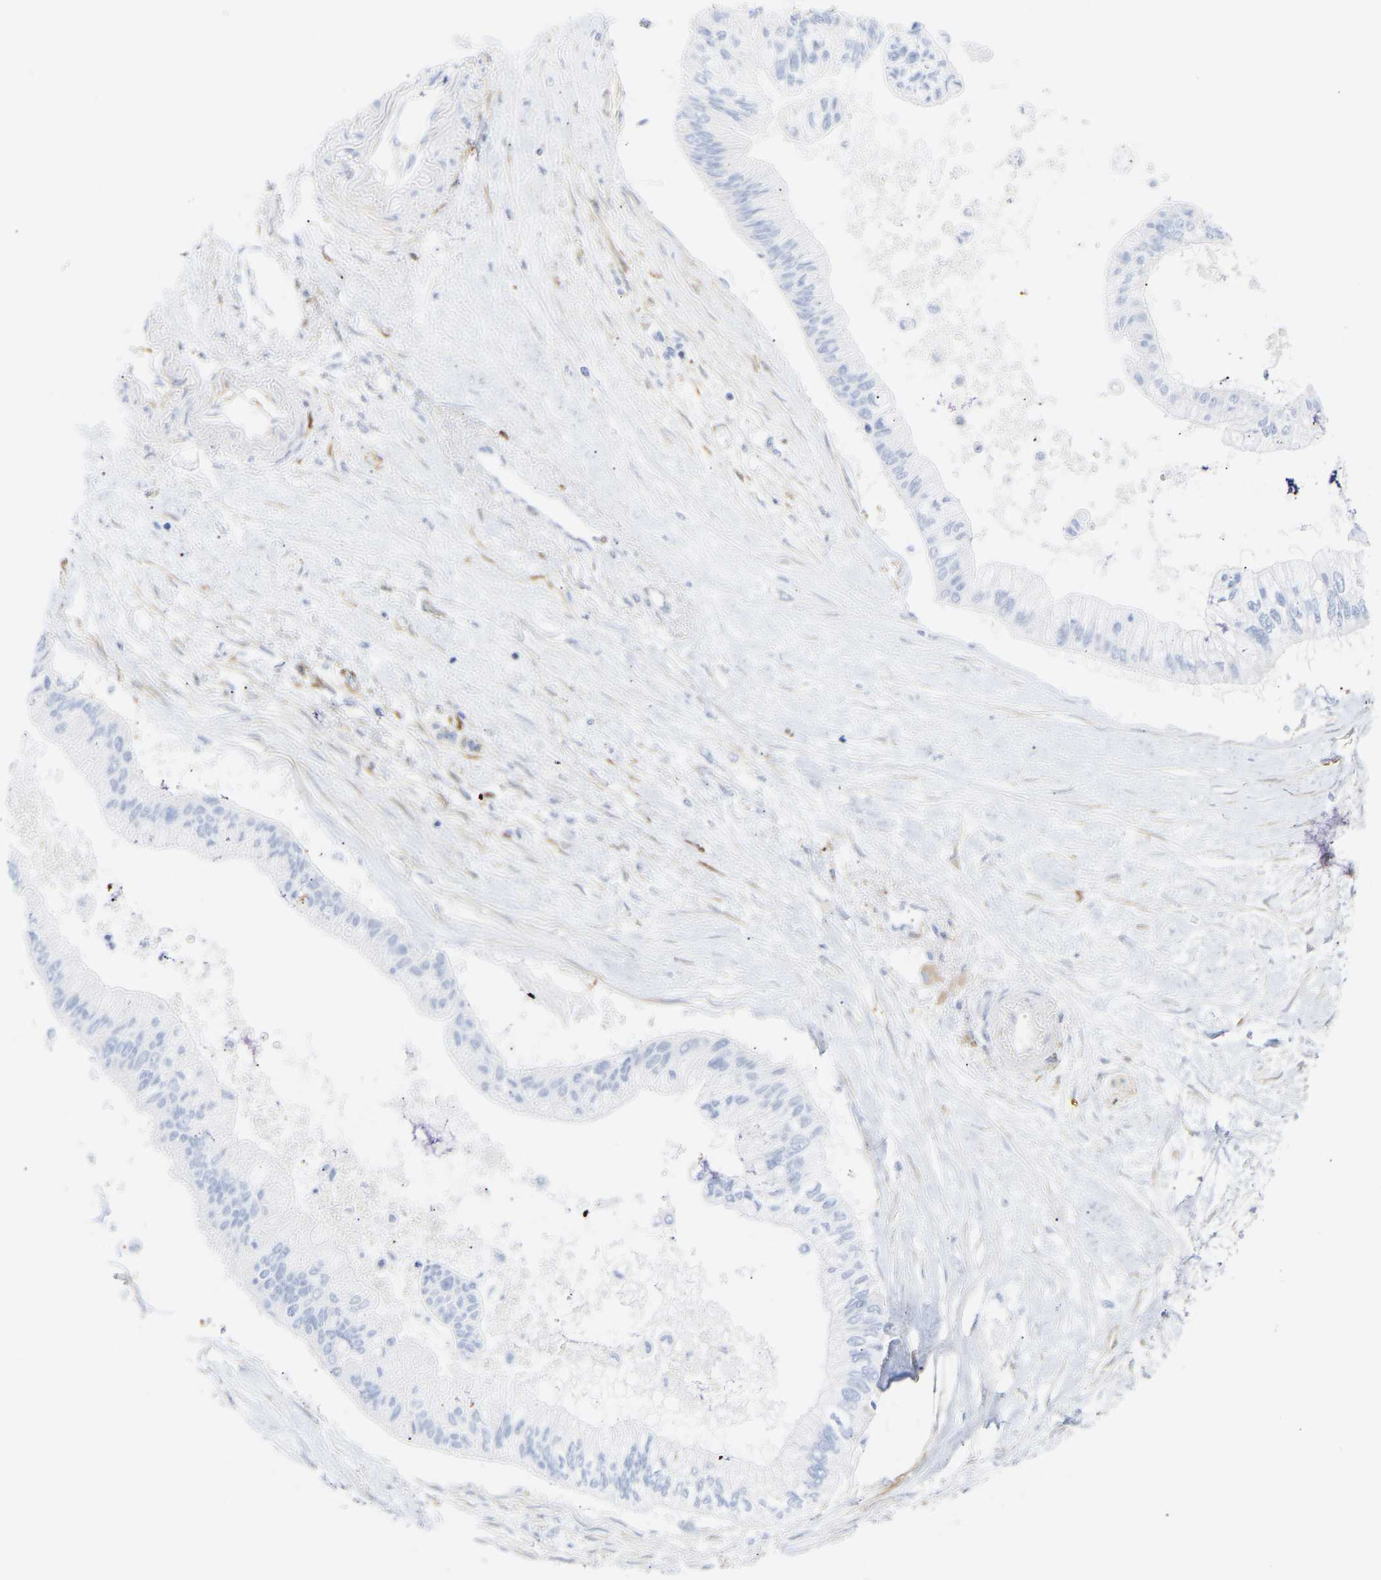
{"staining": {"intensity": "negative", "quantity": "none", "location": "none"}, "tissue": "pancreatic cancer", "cell_type": "Tumor cells", "image_type": "cancer", "snomed": [{"axis": "morphology", "description": "Adenocarcinoma, NOS"}, {"axis": "topography", "description": "Pancreas"}], "caption": "A histopathology image of human pancreatic cancer is negative for staining in tumor cells.", "gene": "AMPH", "patient": {"sex": "female", "age": 77}}